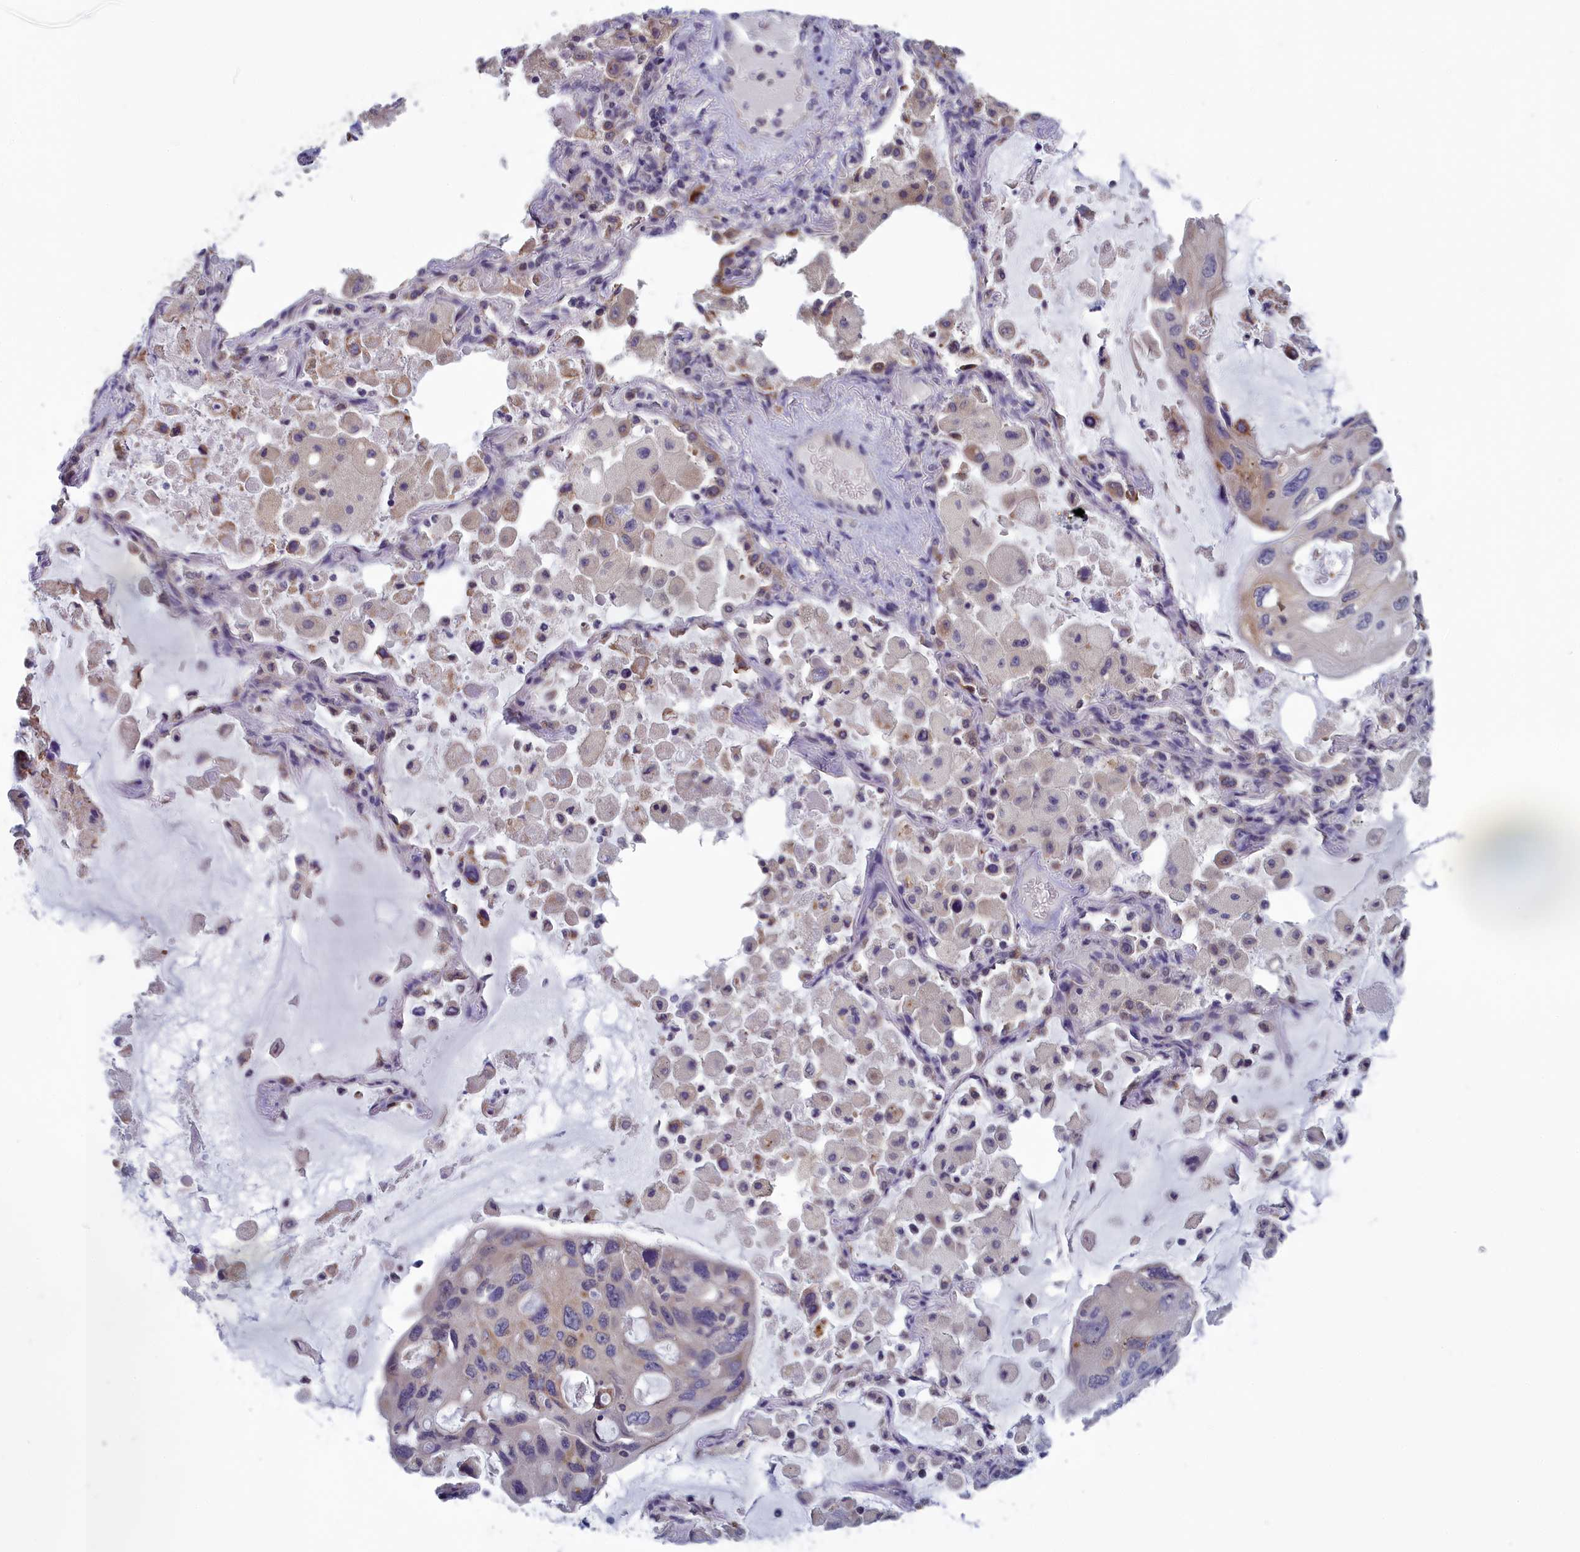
{"staining": {"intensity": "moderate", "quantity": "<25%", "location": "cytoplasmic/membranous"}, "tissue": "lung cancer", "cell_type": "Tumor cells", "image_type": "cancer", "snomed": [{"axis": "morphology", "description": "Squamous cell carcinoma, NOS"}, {"axis": "topography", "description": "Lung"}], "caption": "Immunohistochemistry (IHC) of human lung cancer (squamous cell carcinoma) exhibits low levels of moderate cytoplasmic/membranous staining in about <25% of tumor cells.", "gene": "MRI1", "patient": {"sex": "female", "age": 73}}